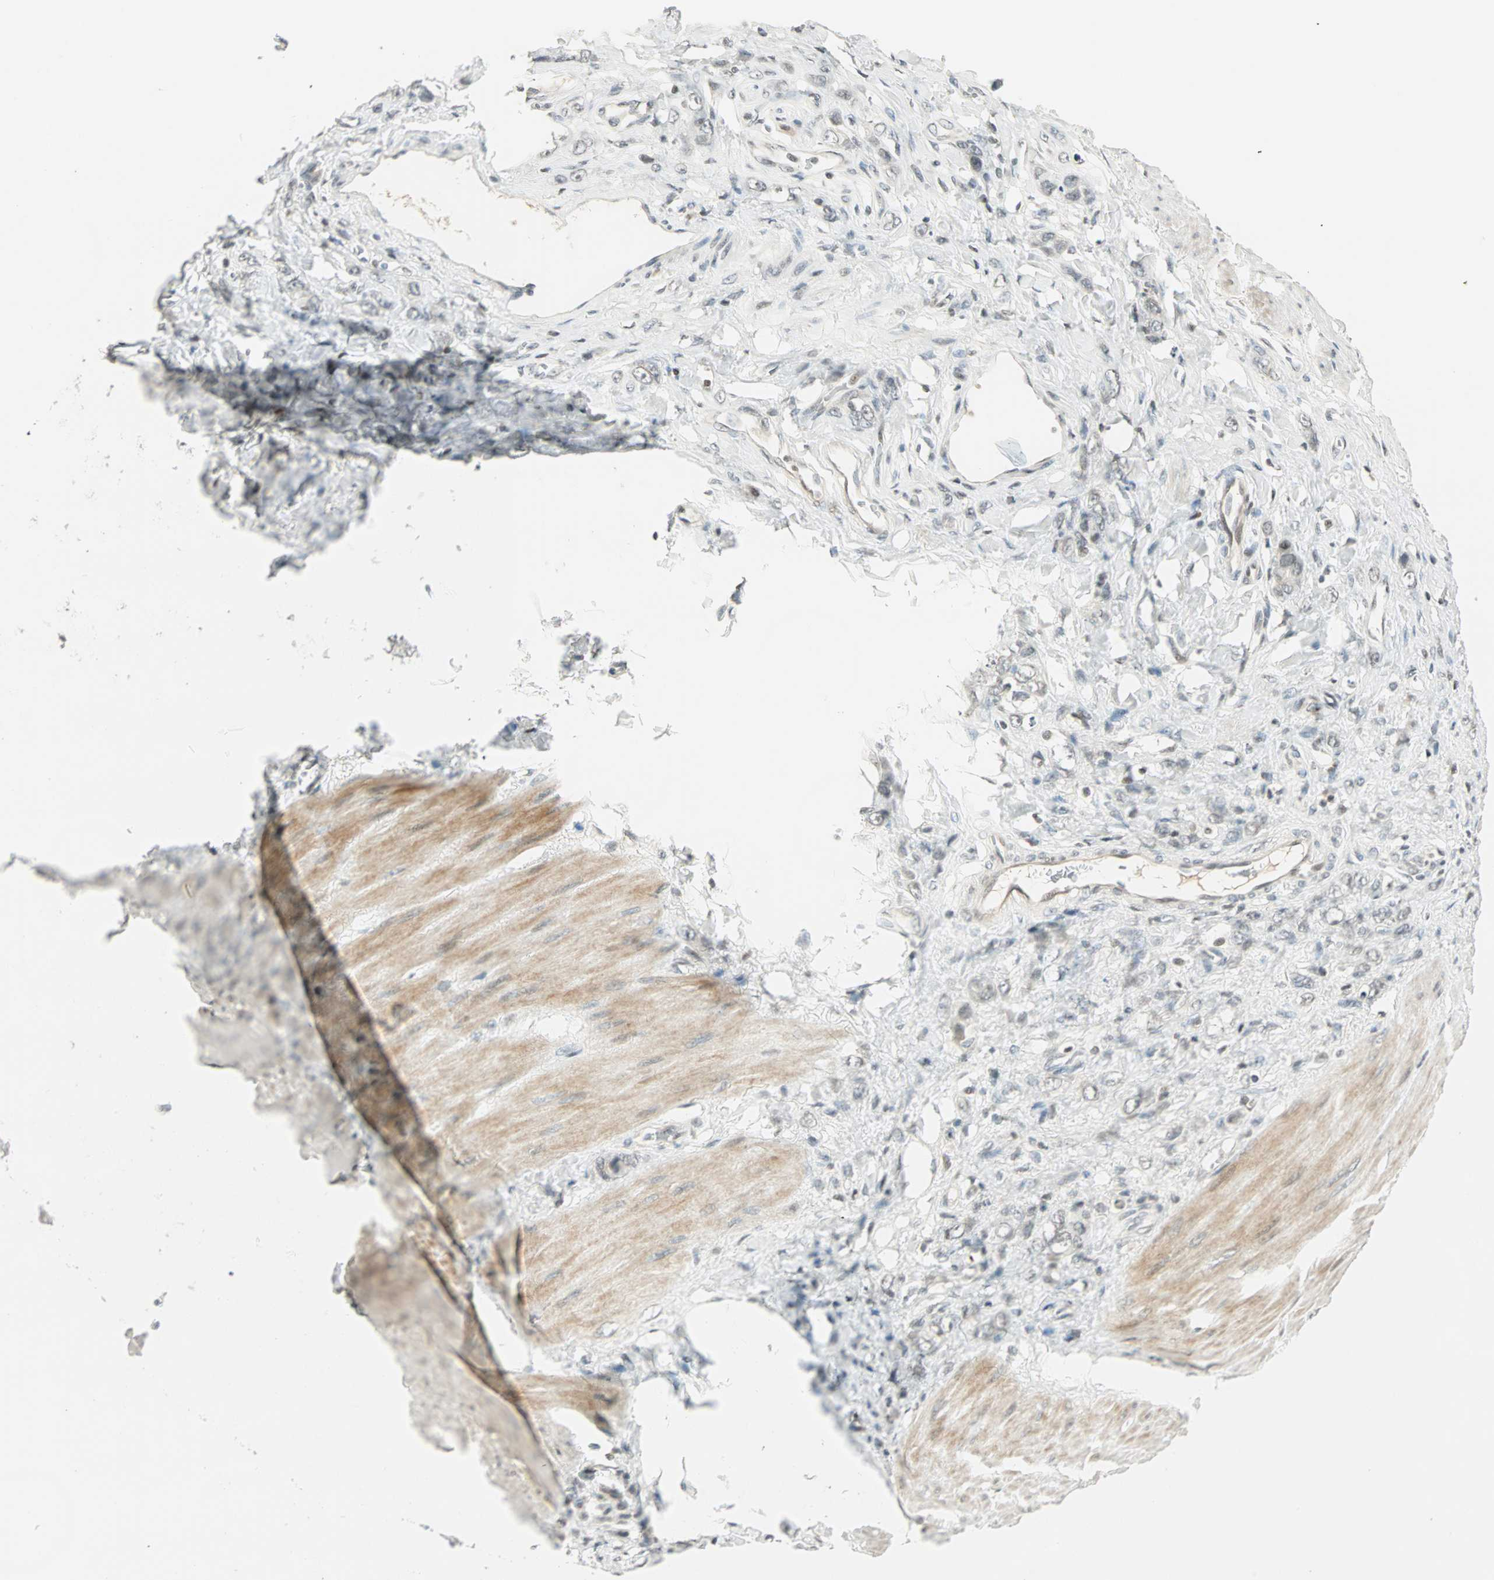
{"staining": {"intensity": "weak", "quantity": "<25%", "location": "nuclear"}, "tissue": "stomach cancer", "cell_type": "Tumor cells", "image_type": "cancer", "snomed": [{"axis": "morphology", "description": "Adenocarcinoma, NOS"}, {"axis": "topography", "description": "Stomach"}], "caption": "A high-resolution image shows immunohistochemistry (IHC) staining of adenocarcinoma (stomach), which displays no significant expression in tumor cells.", "gene": "SMAD3", "patient": {"sex": "male", "age": 82}}